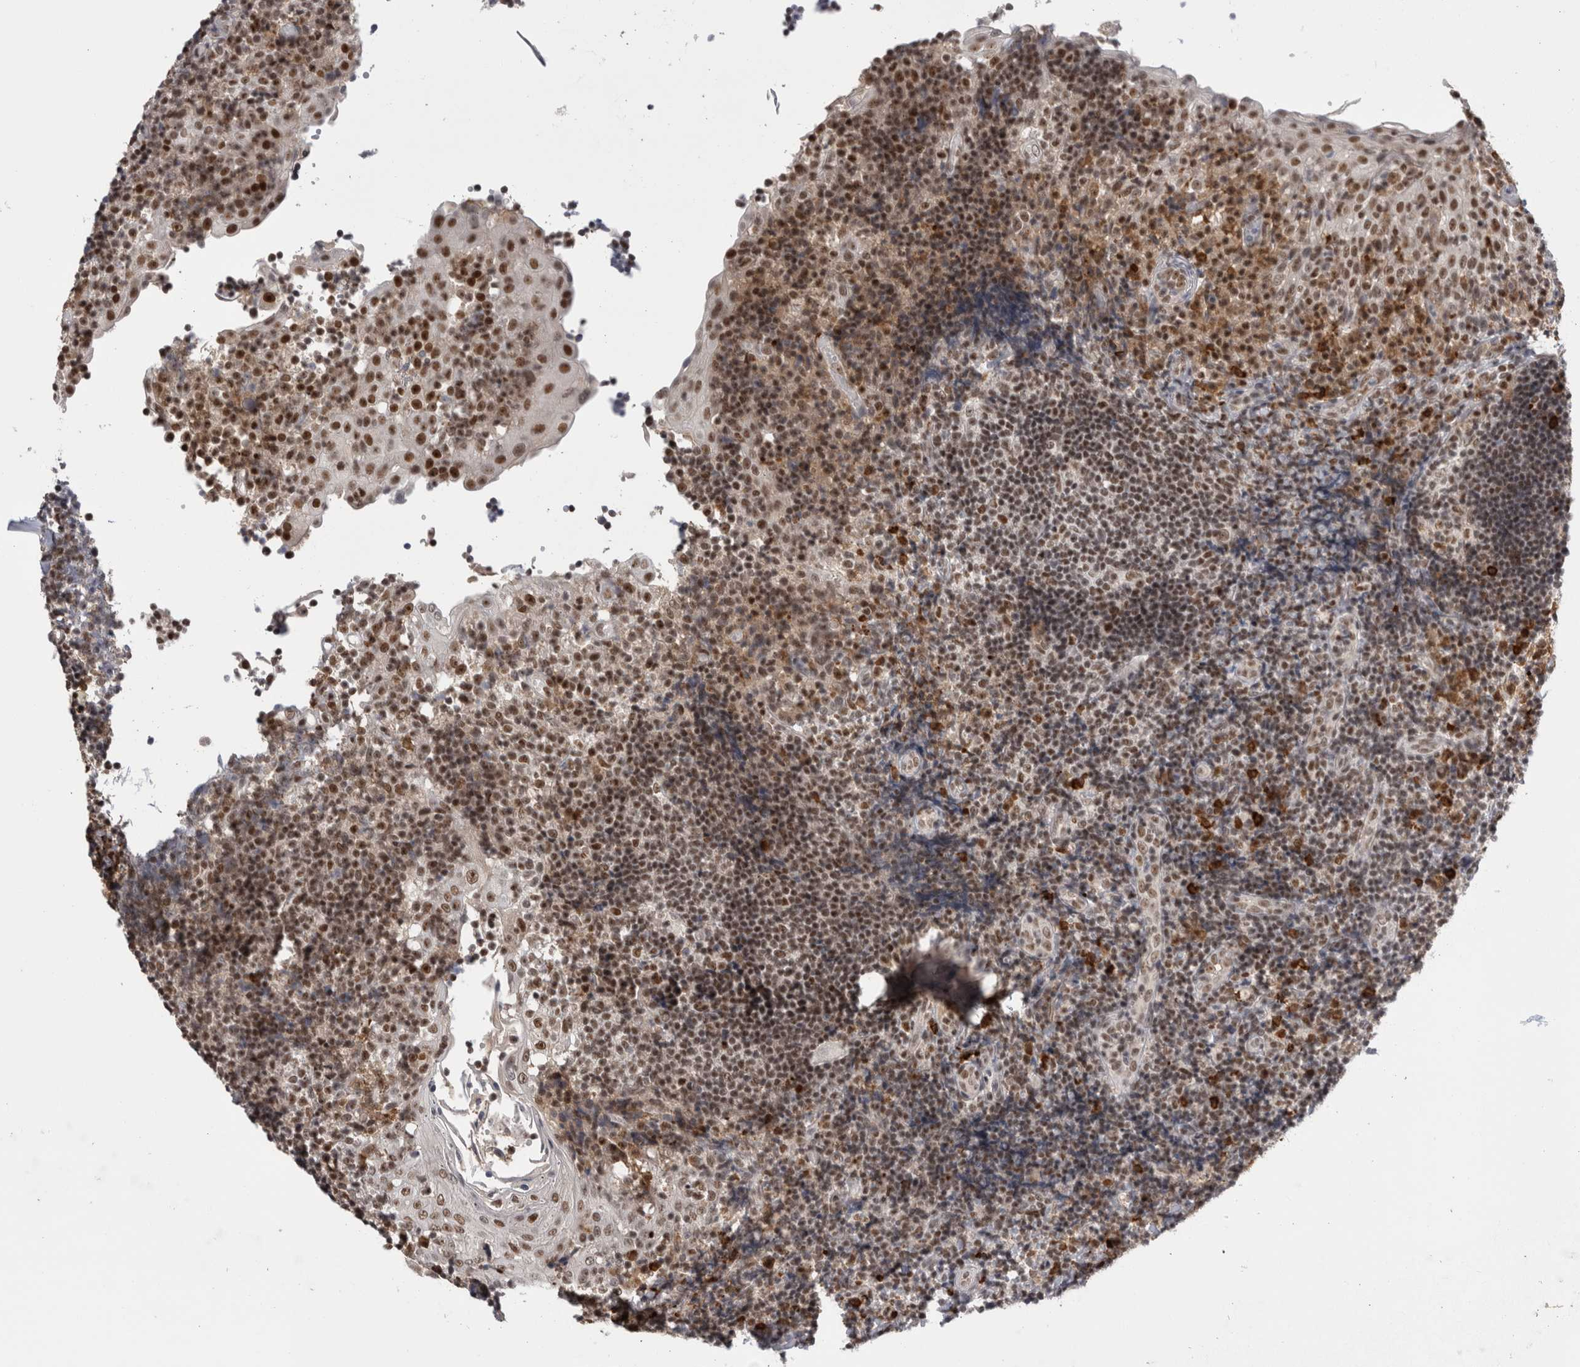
{"staining": {"intensity": "moderate", "quantity": ">75%", "location": "cytoplasmic/membranous,nuclear"}, "tissue": "tonsil", "cell_type": "Non-germinal center cells", "image_type": "normal", "snomed": [{"axis": "morphology", "description": "Normal tissue, NOS"}, {"axis": "topography", "description": "Tonsil"}], "caption": "Immunohistochemical staining of benign tonsil shows medium levels of moderate cytoplasmic/membranous,nuclear positivity in approximately >75% of non-germinal center cells.", "gene": "ZNF24", "patient": {"sex": "female", "age": 40}}